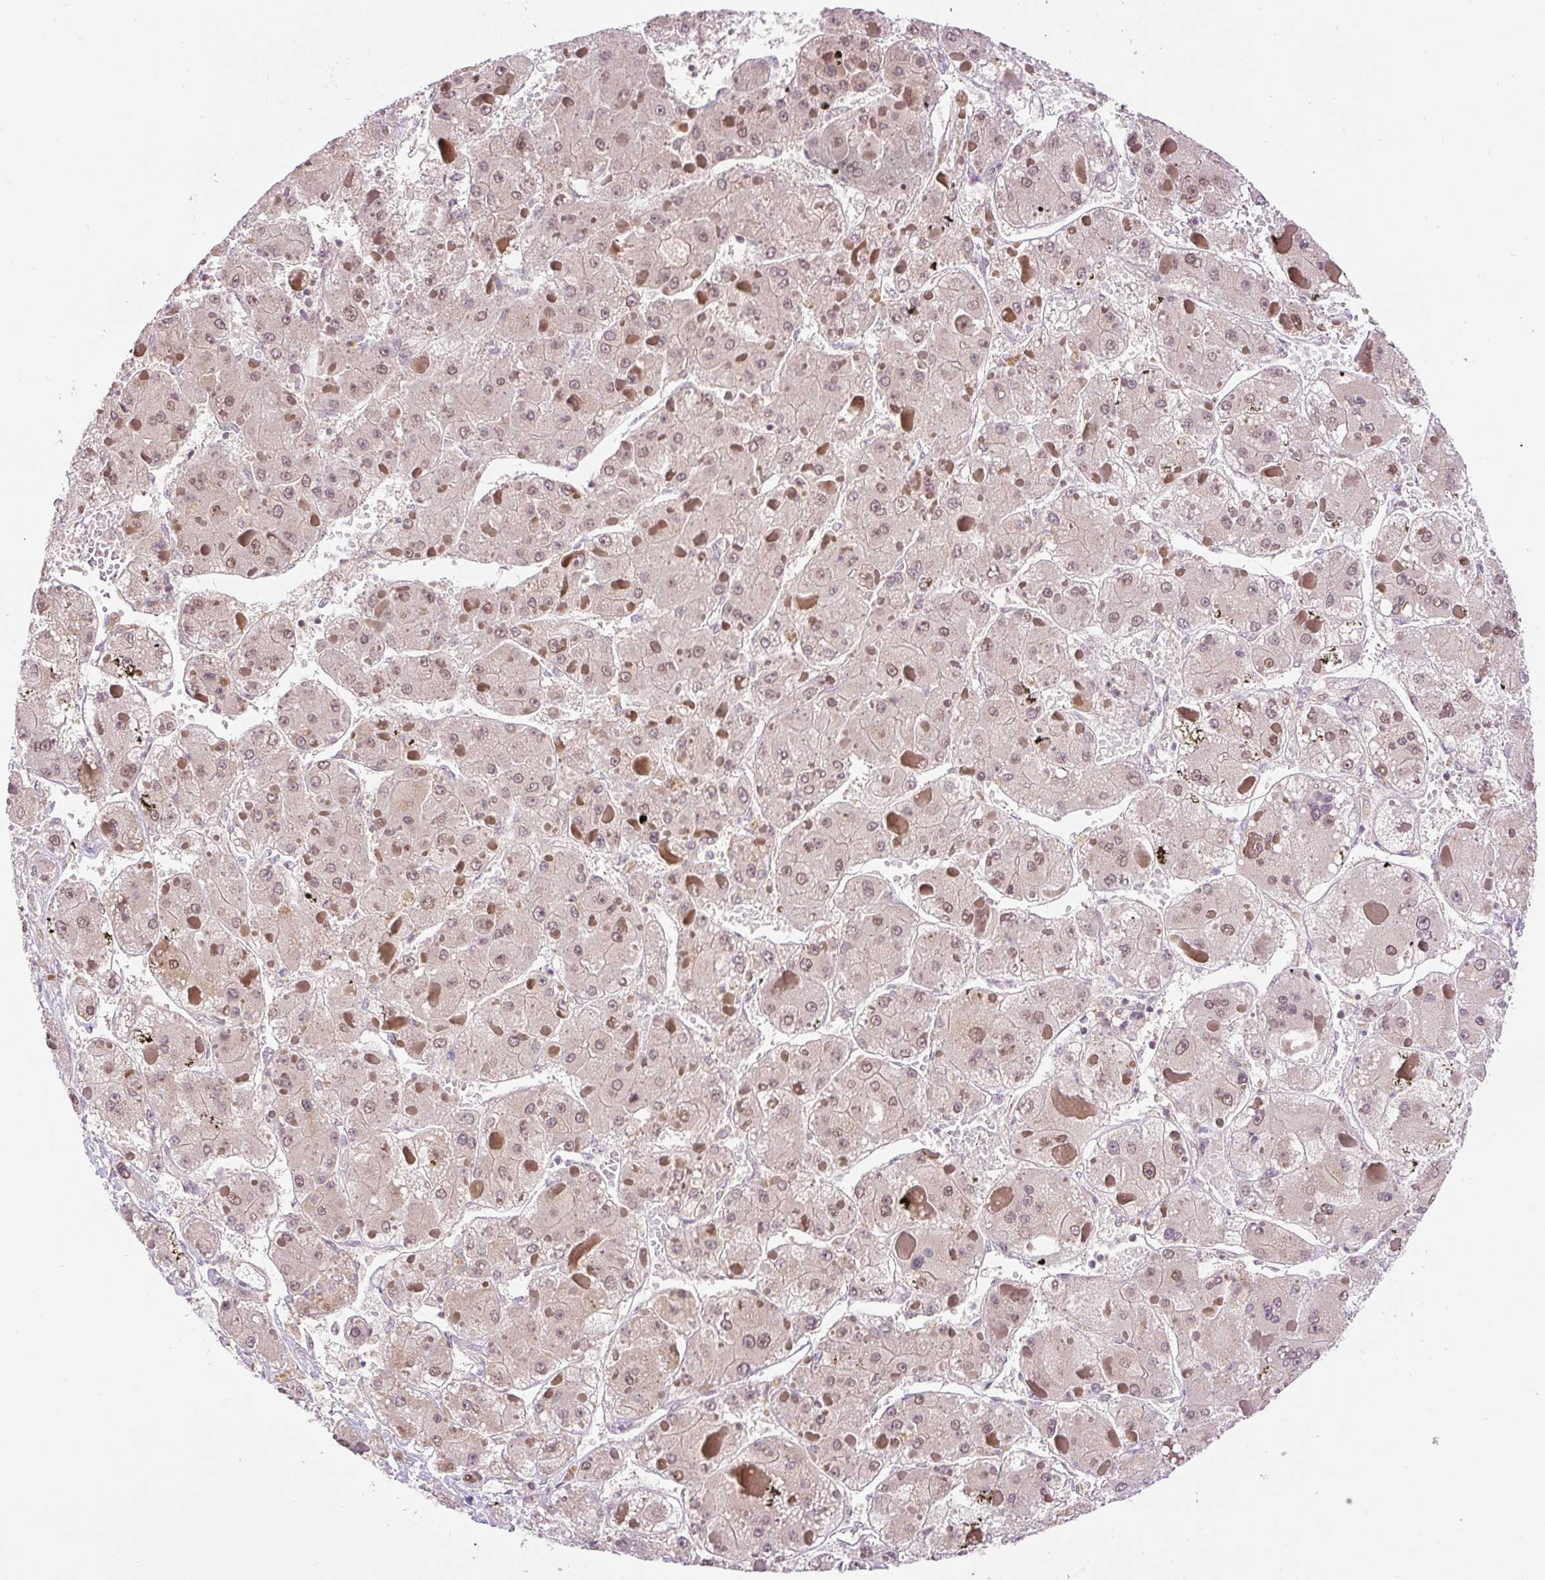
{"staining": {"intensity": "weak", "quantity": ">75%", "location": "nuclear"}, "tissue": "liver cancer", "cell_type": "Tumor cells", "image_type": "cancer", "snomed": [{"axis": "morphology", "description": "Carcinoma, Hepatocellular, NOS"}, {"axis": "topography", "description": "Liver"}], "caption": "Immunohistochemical staining of hepatocellular carcinoma (liver) reveals low levels of weak nuclear protein staining in approximately >75% of tumor cells.", "gene": "CARD11", "patient": {"sex": "female", "age": 73}}